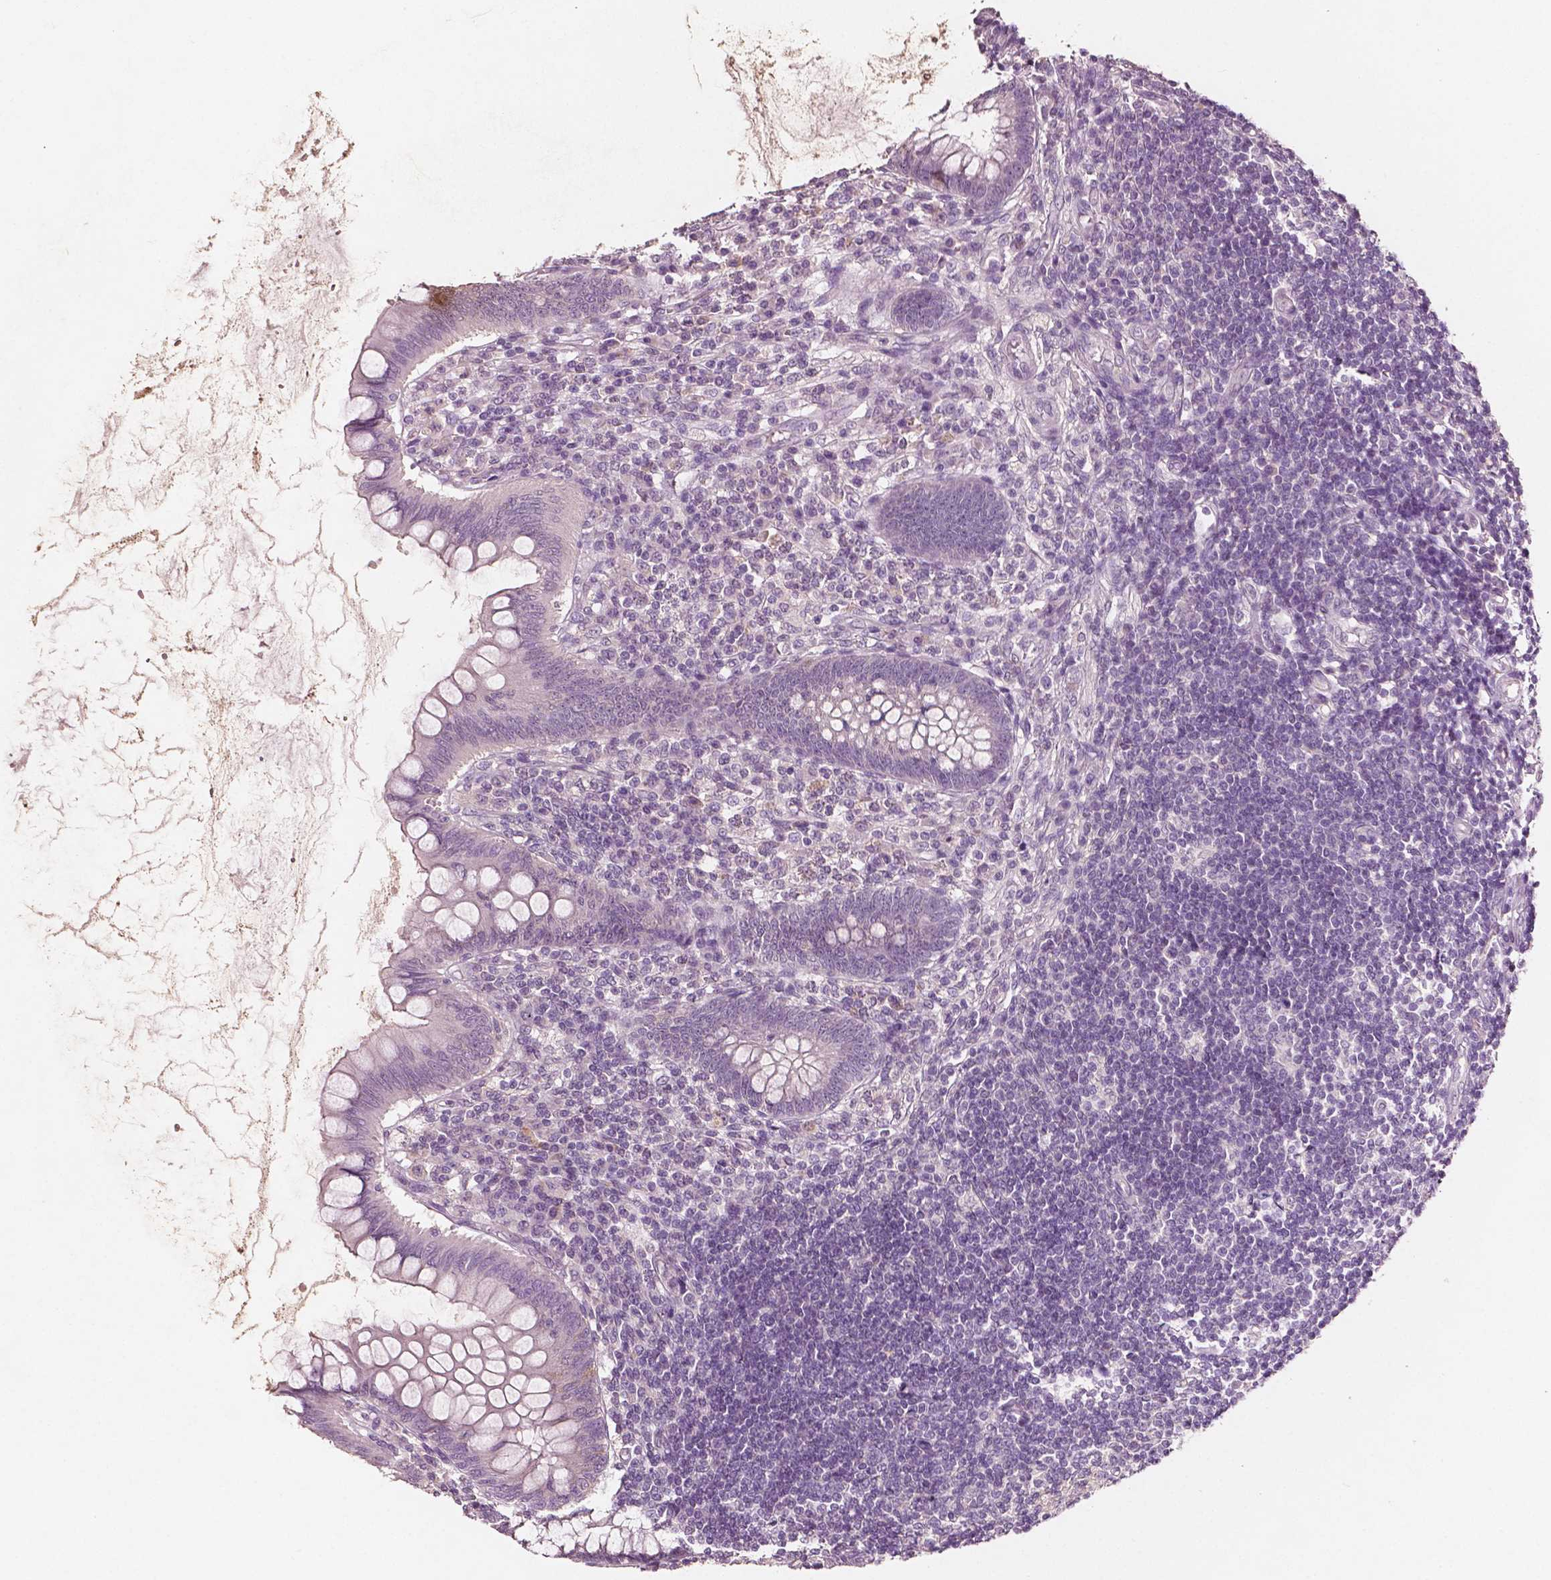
{"staining": {"intensity": "weak", "quantity": "<25%", "location": "cytoplasmic/membranous"}, "tissue": "appendix", "cell_type": "Glandular cells", "image_type": "normal", "snomed": [{"axis": "morphology", "description": "Normal tissue, NOS"}, {"axis": "topography", "description": "Appendix"}], "caption": "DAB (3,3'-diaminobenzidine) immunohistochemical staining of benign human appendix shows no significant staining in glandular cells.", "gene": "PLA2R1", "patient": {"sex": "female", "age": 57}}